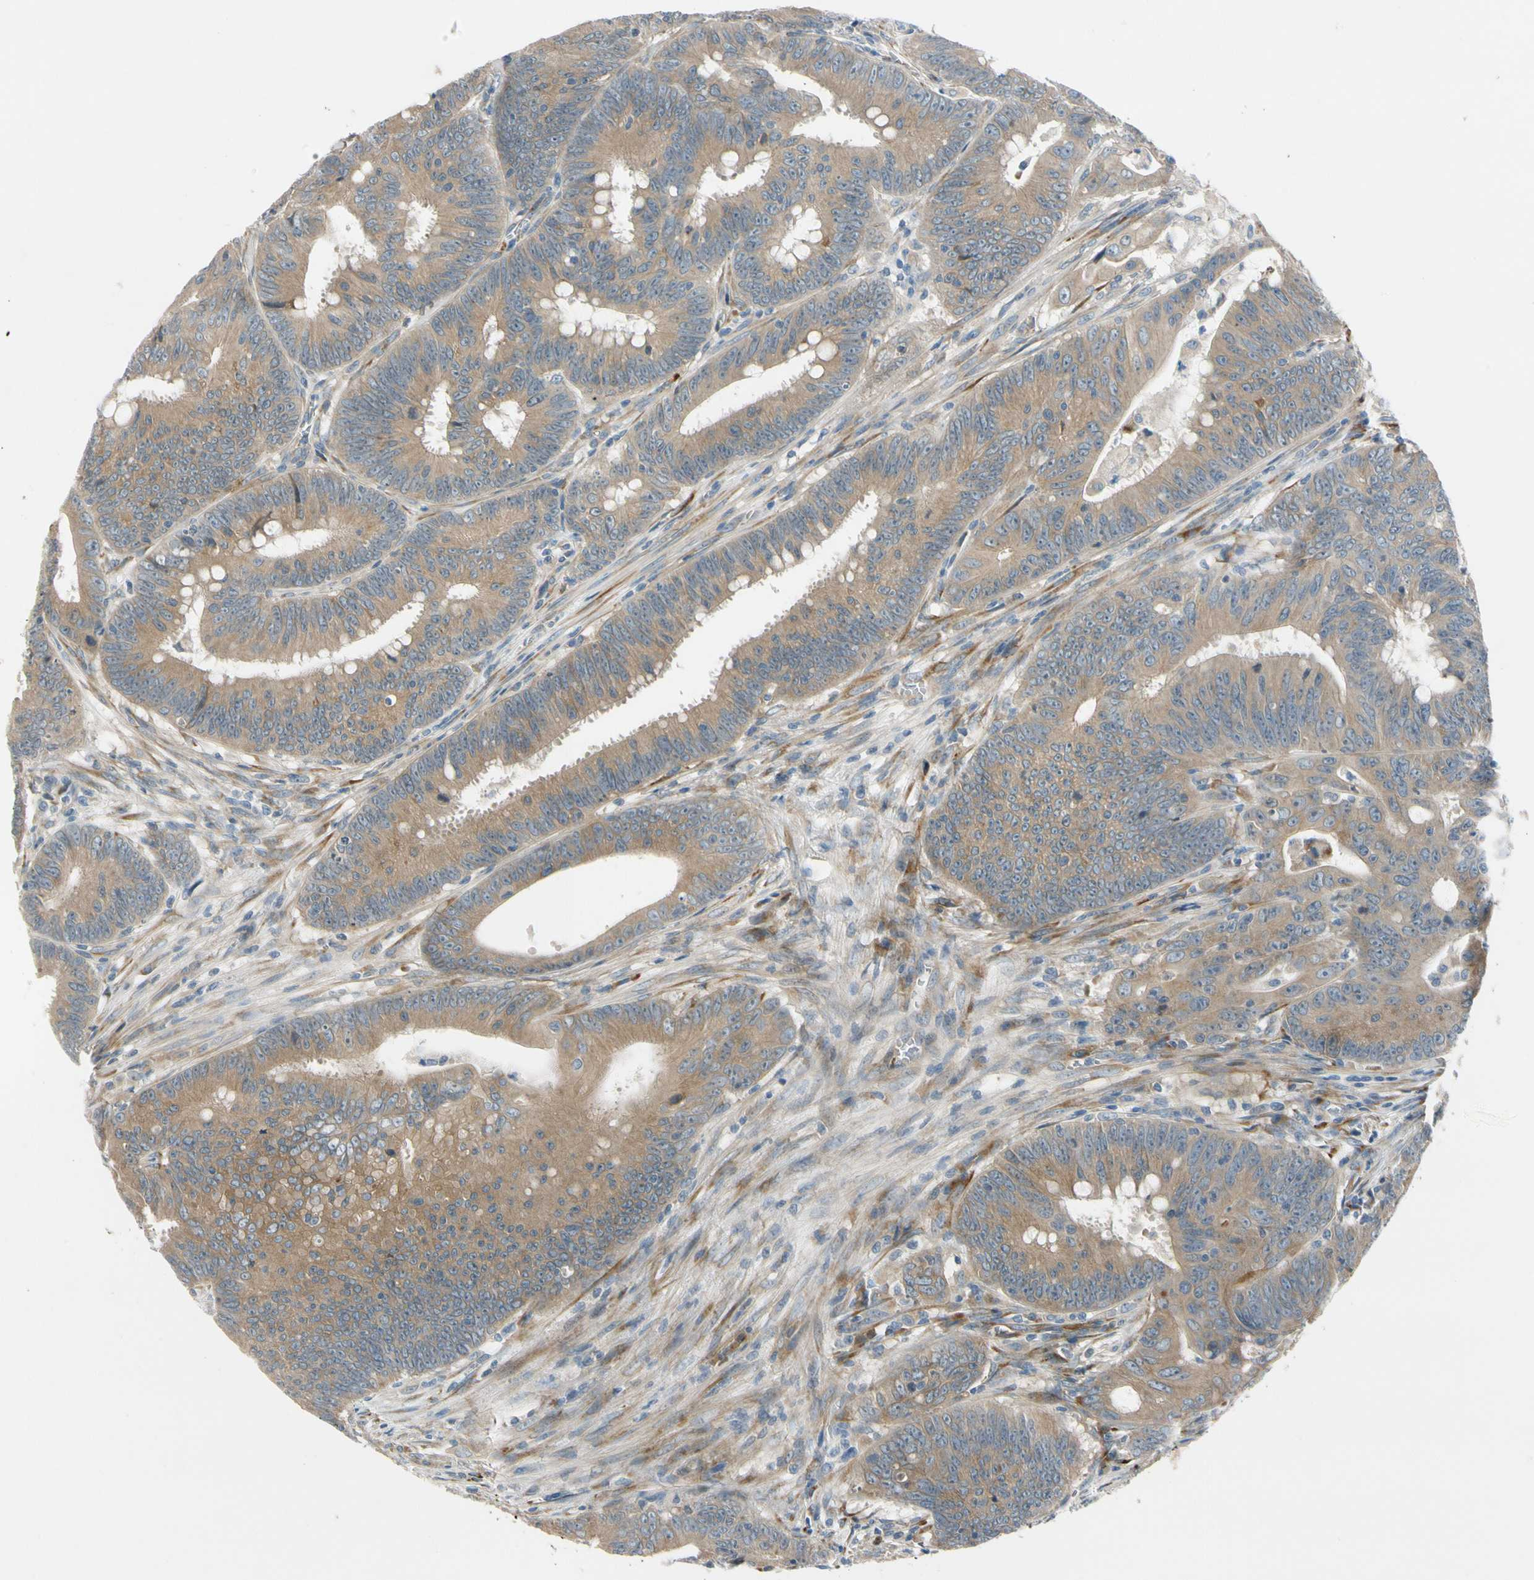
{"staining": {"intensity": "moderate", "quantity": ">75%", "location": "cytoplasmic/membranous"}, "tissue": "colorectal cancer", "cell_type": "Tumor cells", "image_type": "cancer", "snomed": [{"axis": "morphology", "description": "Adenocarcinoma, NOS"}, {"axis": "topography", "description": "Colon"}], "caption": "IHC (DAB) staining of adenocarcinoma (colorectal) demonstrates moderate cytoplasmic/membranous protein expression in about >75% of tumor cells.", "gene": "MST1R", "patient": {"sex": "male", "age": 45}}